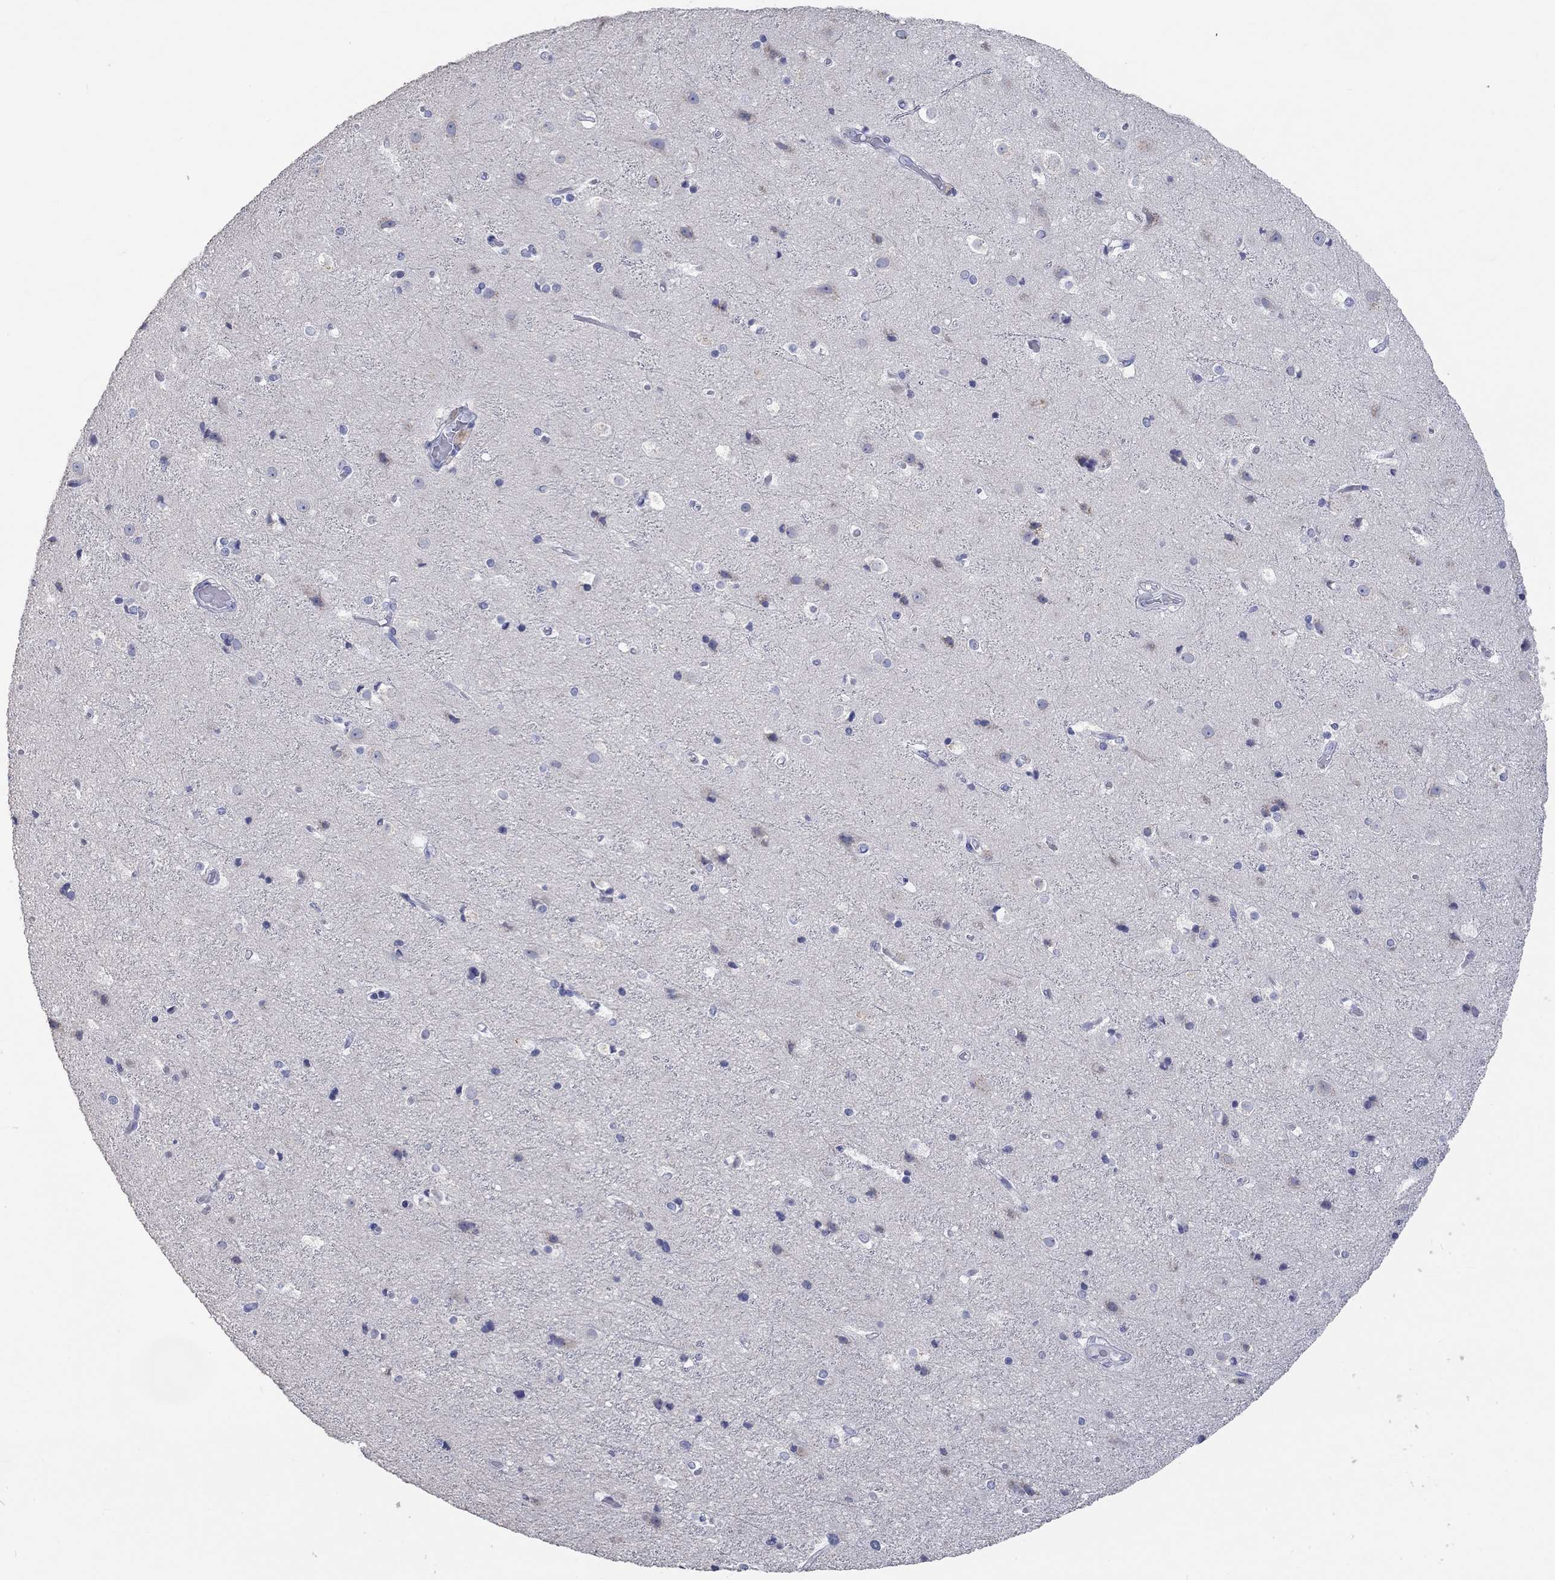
{"staining": {"intensity": "negative", "quantity": "none", "location": "none"}, "tissue": "cerebral cortex", "cell_type": "Endothelial cells", "image_type": "normal", "snomed": [{"axis": "morphology", "description": "Normal tissue, NOS"}, {"axis": "topography", "description": "Cerebral cortex"}], "caption": "The IHC image has no significant expression in endothelial cells of cerebral cortex.", "gene": "LRRC4C", "patient": {"sex": "female", "age": 52}}